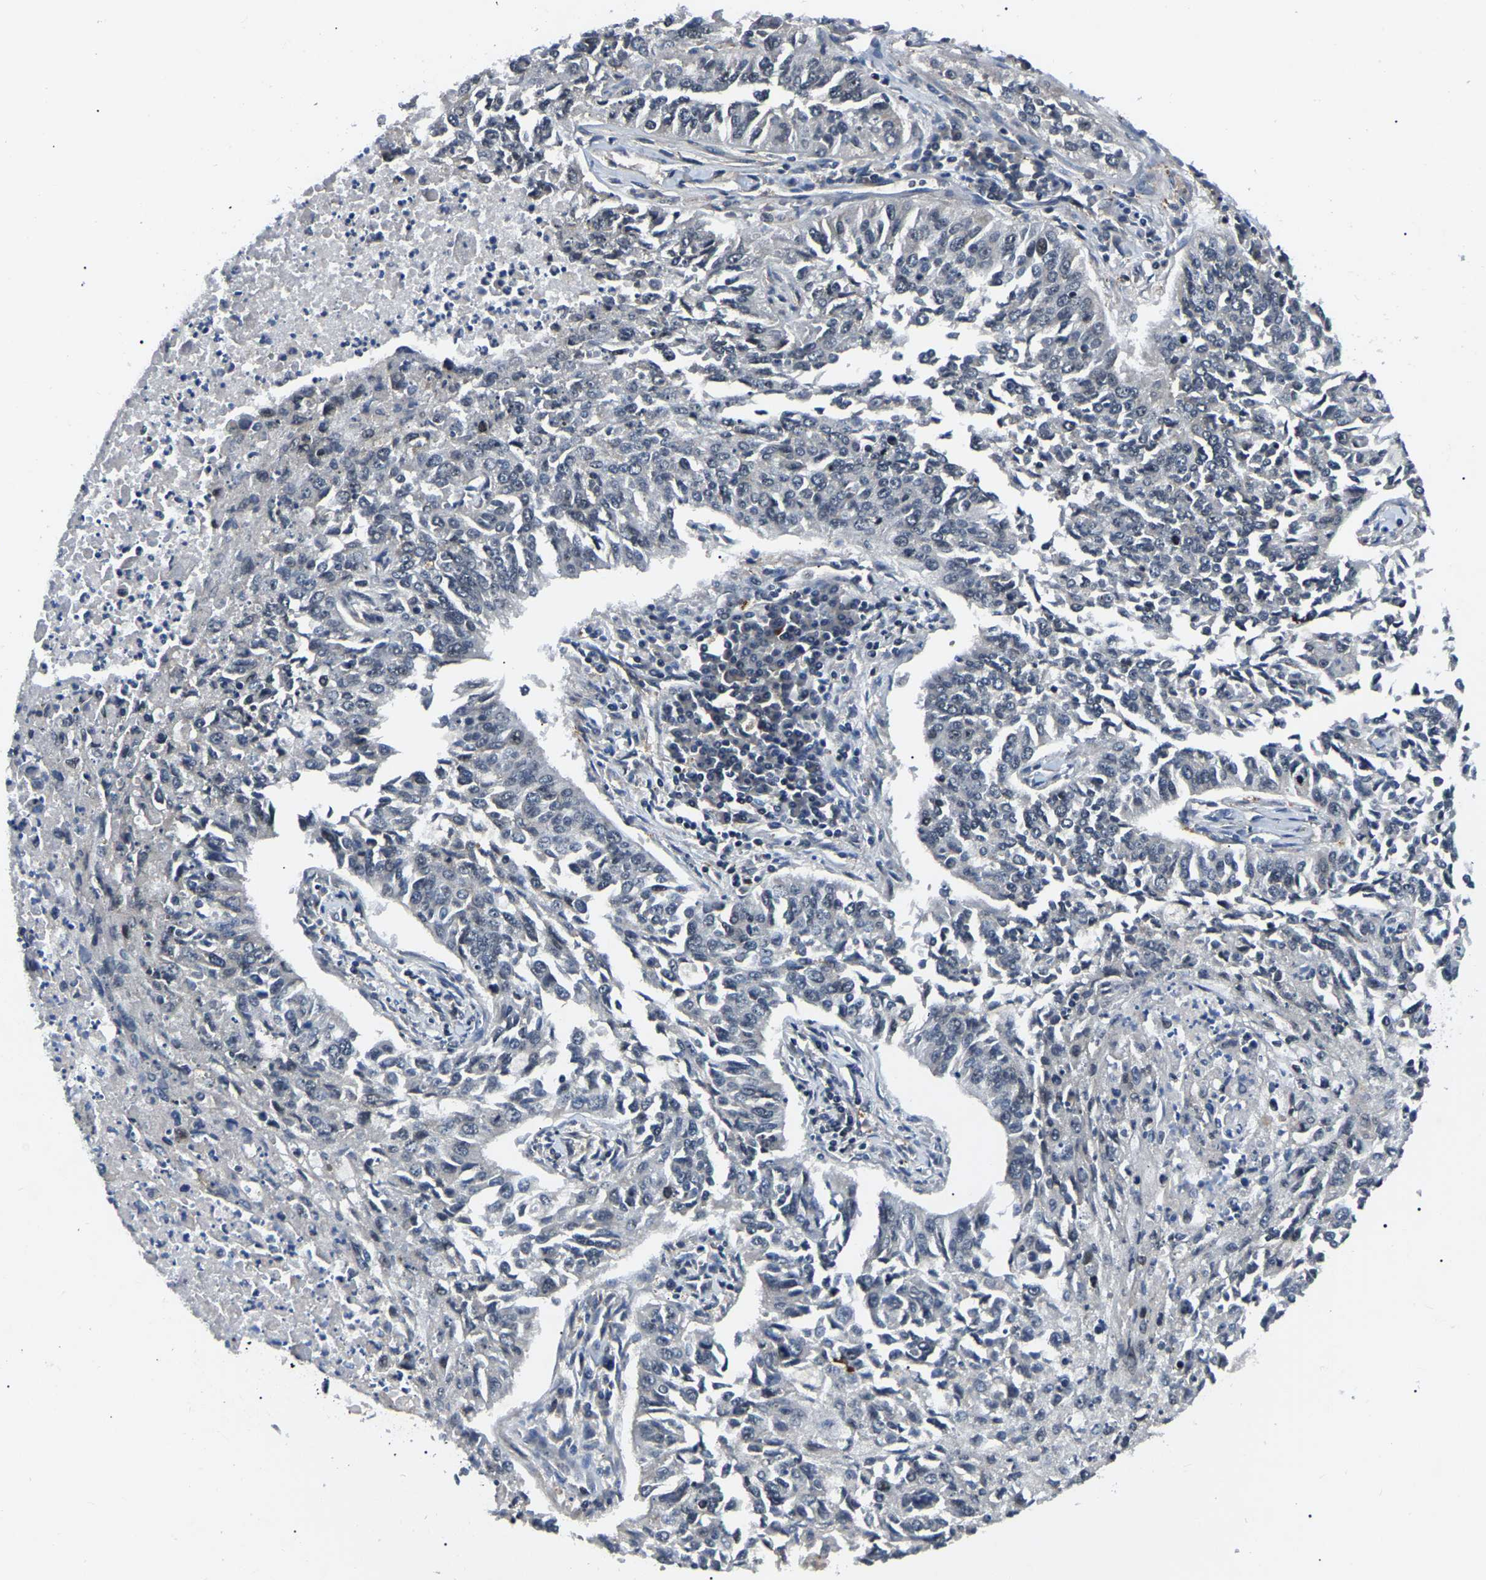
{"staining": {"intensity": "negative", "quantity": "none", "location": "none"}, "tissue": "lung cancer", "cell_type": "Tumor cells", "image_type": "cancer", "snomed": [{"axis": "morphology", "description": "Normal tissue, NOS"}, {"axis": "morphology", "description": "Squamous cell carcinoma, NOS"}, {"axis": "topography", "description": "Cartilage tissue"}, {"axis": "topography", "description": "Bronchus"}, {"axis": "topography", "description": "Lung"}], "caption": "An immunohistochemistry micrograph of lung cancer (squamous cell carcinoma) is shown. There is no staining in tumor cells of lung cancer (squamous cell carcinoma). The staining was performed using DAB (3,3'-diaminobenzidine) to visualize the protein expression in brown, while the nuclei were stained in blue with hematoxylin (Magnification: 20x).", "gene": "RRP1B", "patient": {"sex": "female", "age": 49}}